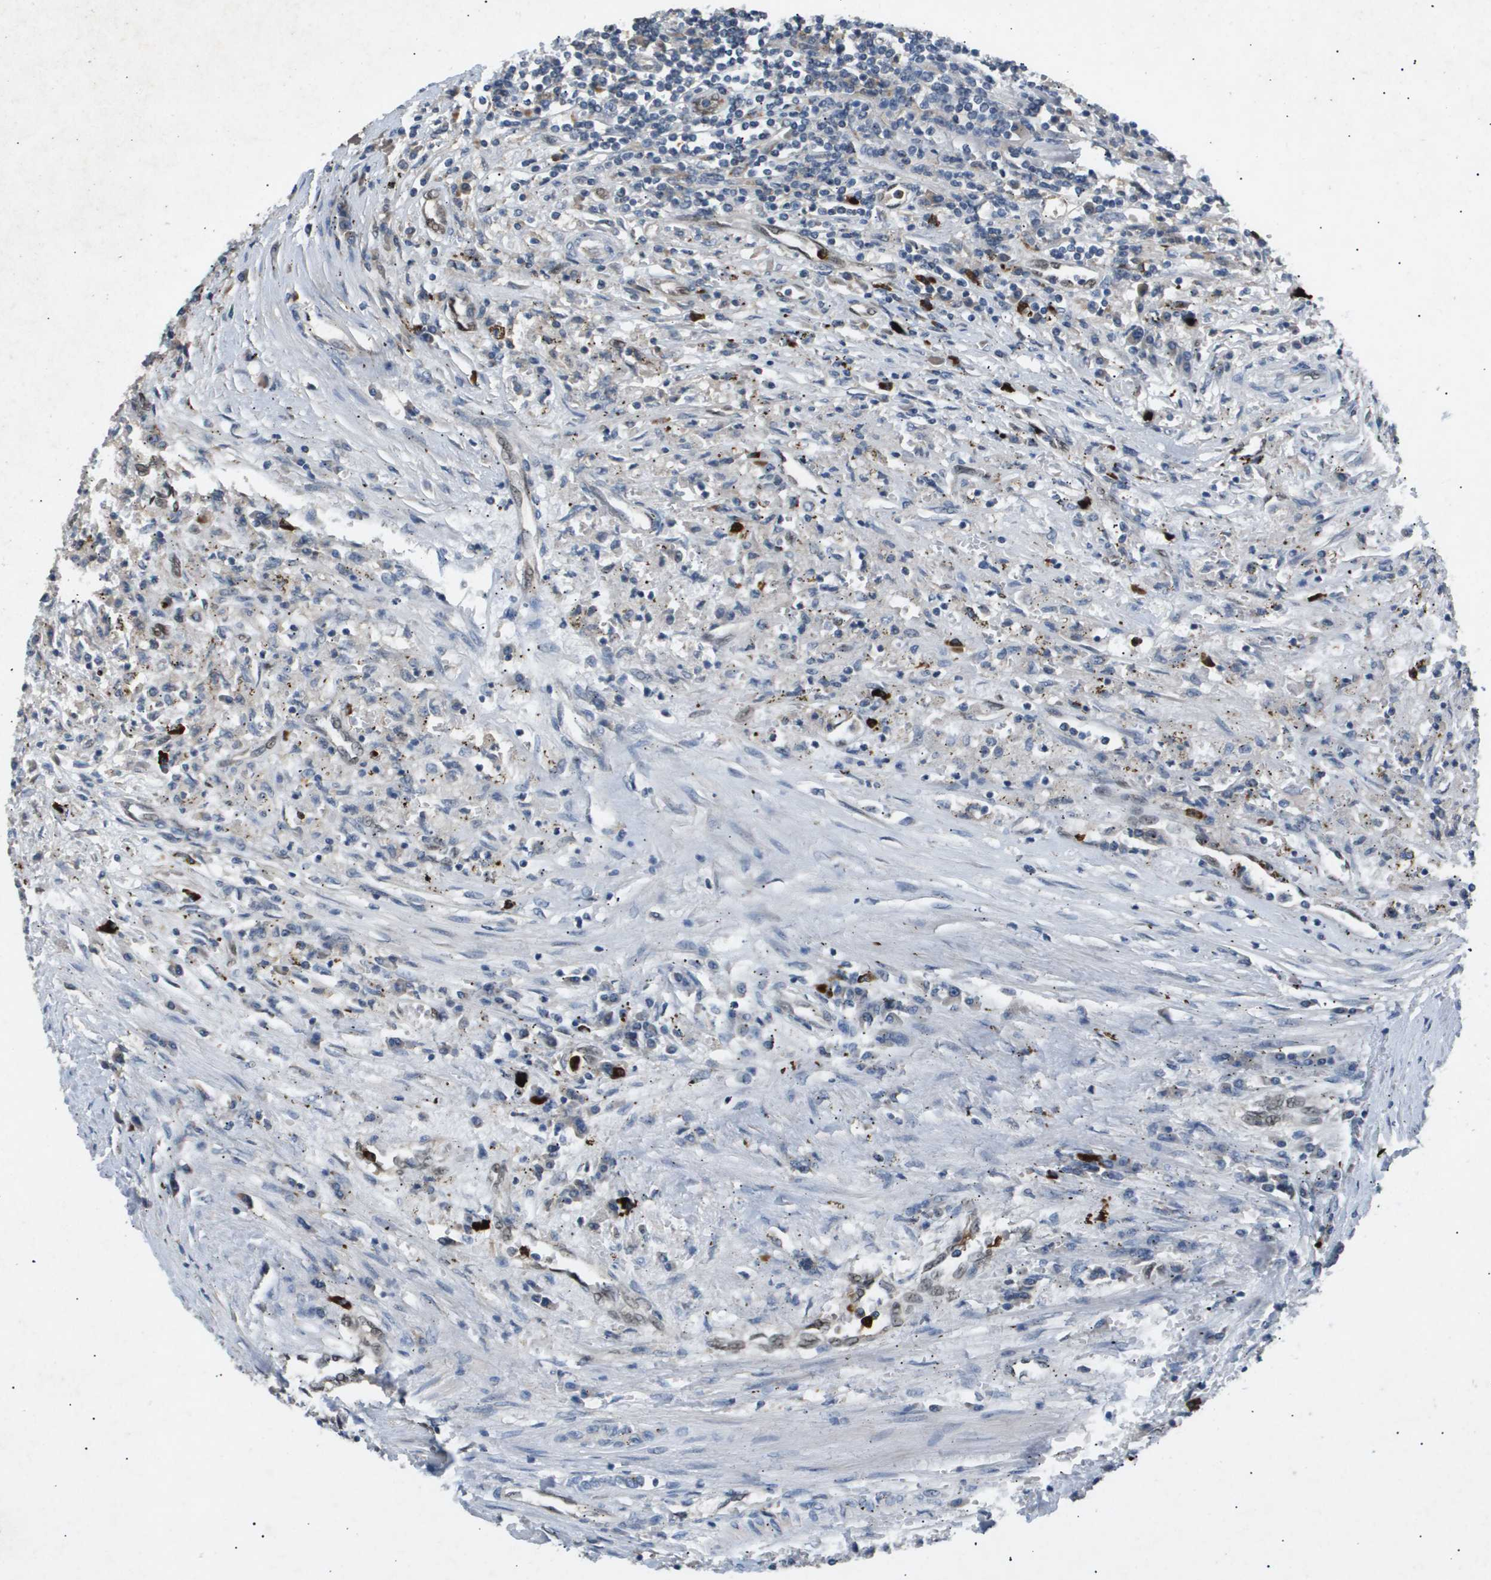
{"staining": {"intensity": "negative", "quantity": "none", "location": "none"}, "tissue": "renal cancer", "cell_type": "Tumor cells", "image_type": "cancer", "snomed": [{"axis": "morphology", "description": "Normal tissue, NOS"}, {"axis": "morphology", "description": "Adenocarcinoma, NOS"}, {"axis": "topography", "description": "Kidney"}], "caption": "There is no significant staining in tumor cells of adenocarcinoma (renal).", "gene": "ERG", "patient": {"sex": "male", "age": 71}}